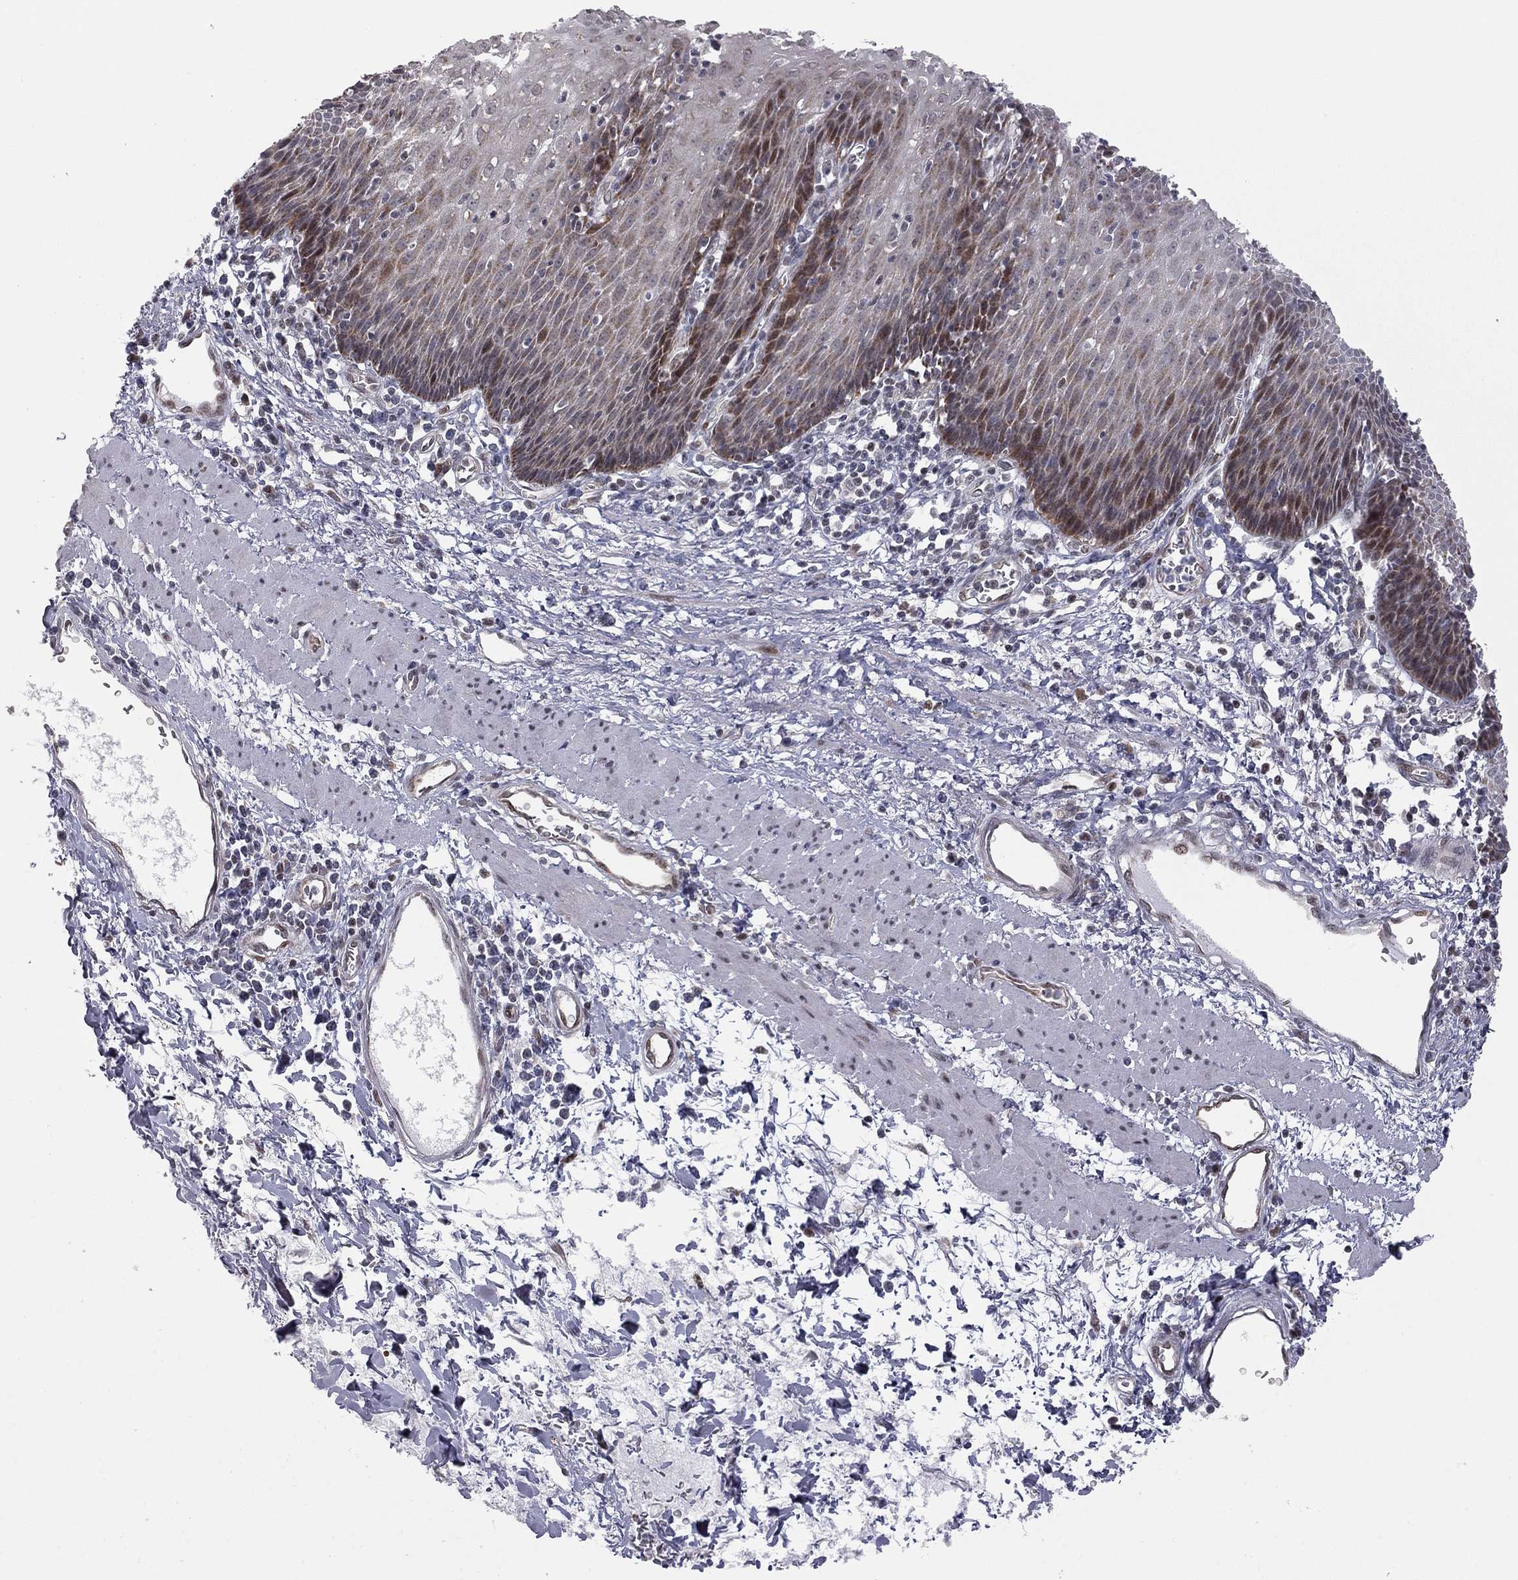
{"staining": {"intensity": "moderate", "quantity": "<25%", "location": "cytoplasmic/membranous,nuclear"}, "tissue": "esophagus", "cell_type": "Squamous epithelial cells", "image_type": "normal", "snomed": [{"axis": "morphology", "description": "Normal tissue, NOS"}, {"axis": "topography", "description": "Esophagus"}], "caption": "Protein expression analysis of normal esophagus reveals moderate cytoplasmic/membranous,nuclear expression in about <25% of squamous epithelial cells.", "gene": "MC3R", "patient": {"sex": "male", "age": 57}}